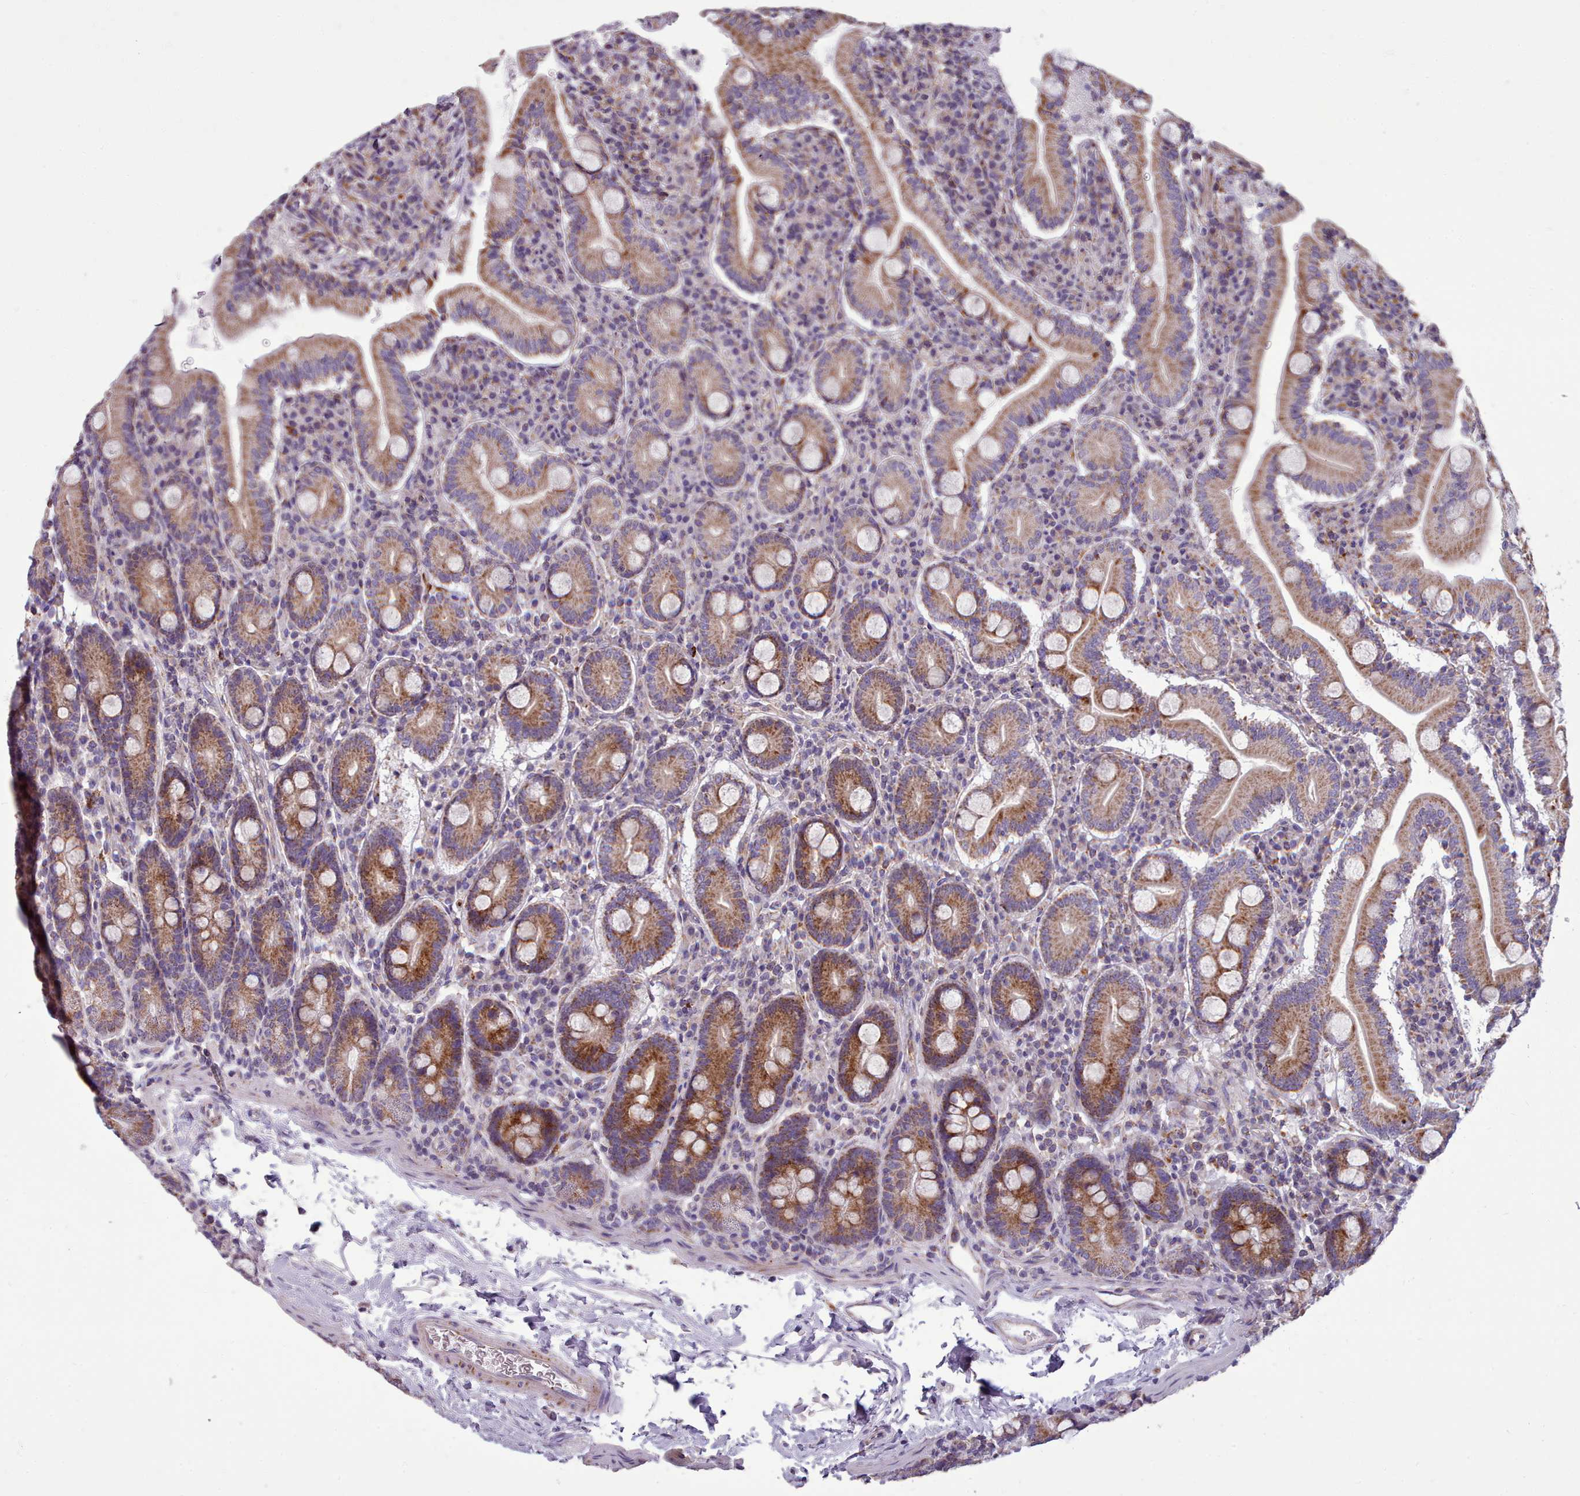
{"staining": {"intensity": "moderate", "quantity": "25%-75%", "location": "cytoplasmic/membranous"}, "tissue": "duodenum", "cell_type": "Glandular cells", "image_type": "normal", "snomed": [{"axis": "morphology", "description": "Normal tissue, NOS"}, {"axis": "topography", "description": "Duodenum"}], "caption": "About 25%-75% of glandular cells in normal duodenum demonstrate moderate cytoplasmic/membranous protein positivity as visualized by brown immunohistochemical staining.", "gene": "FKBP10", "patient": {"sex": "male", "age": 35}}